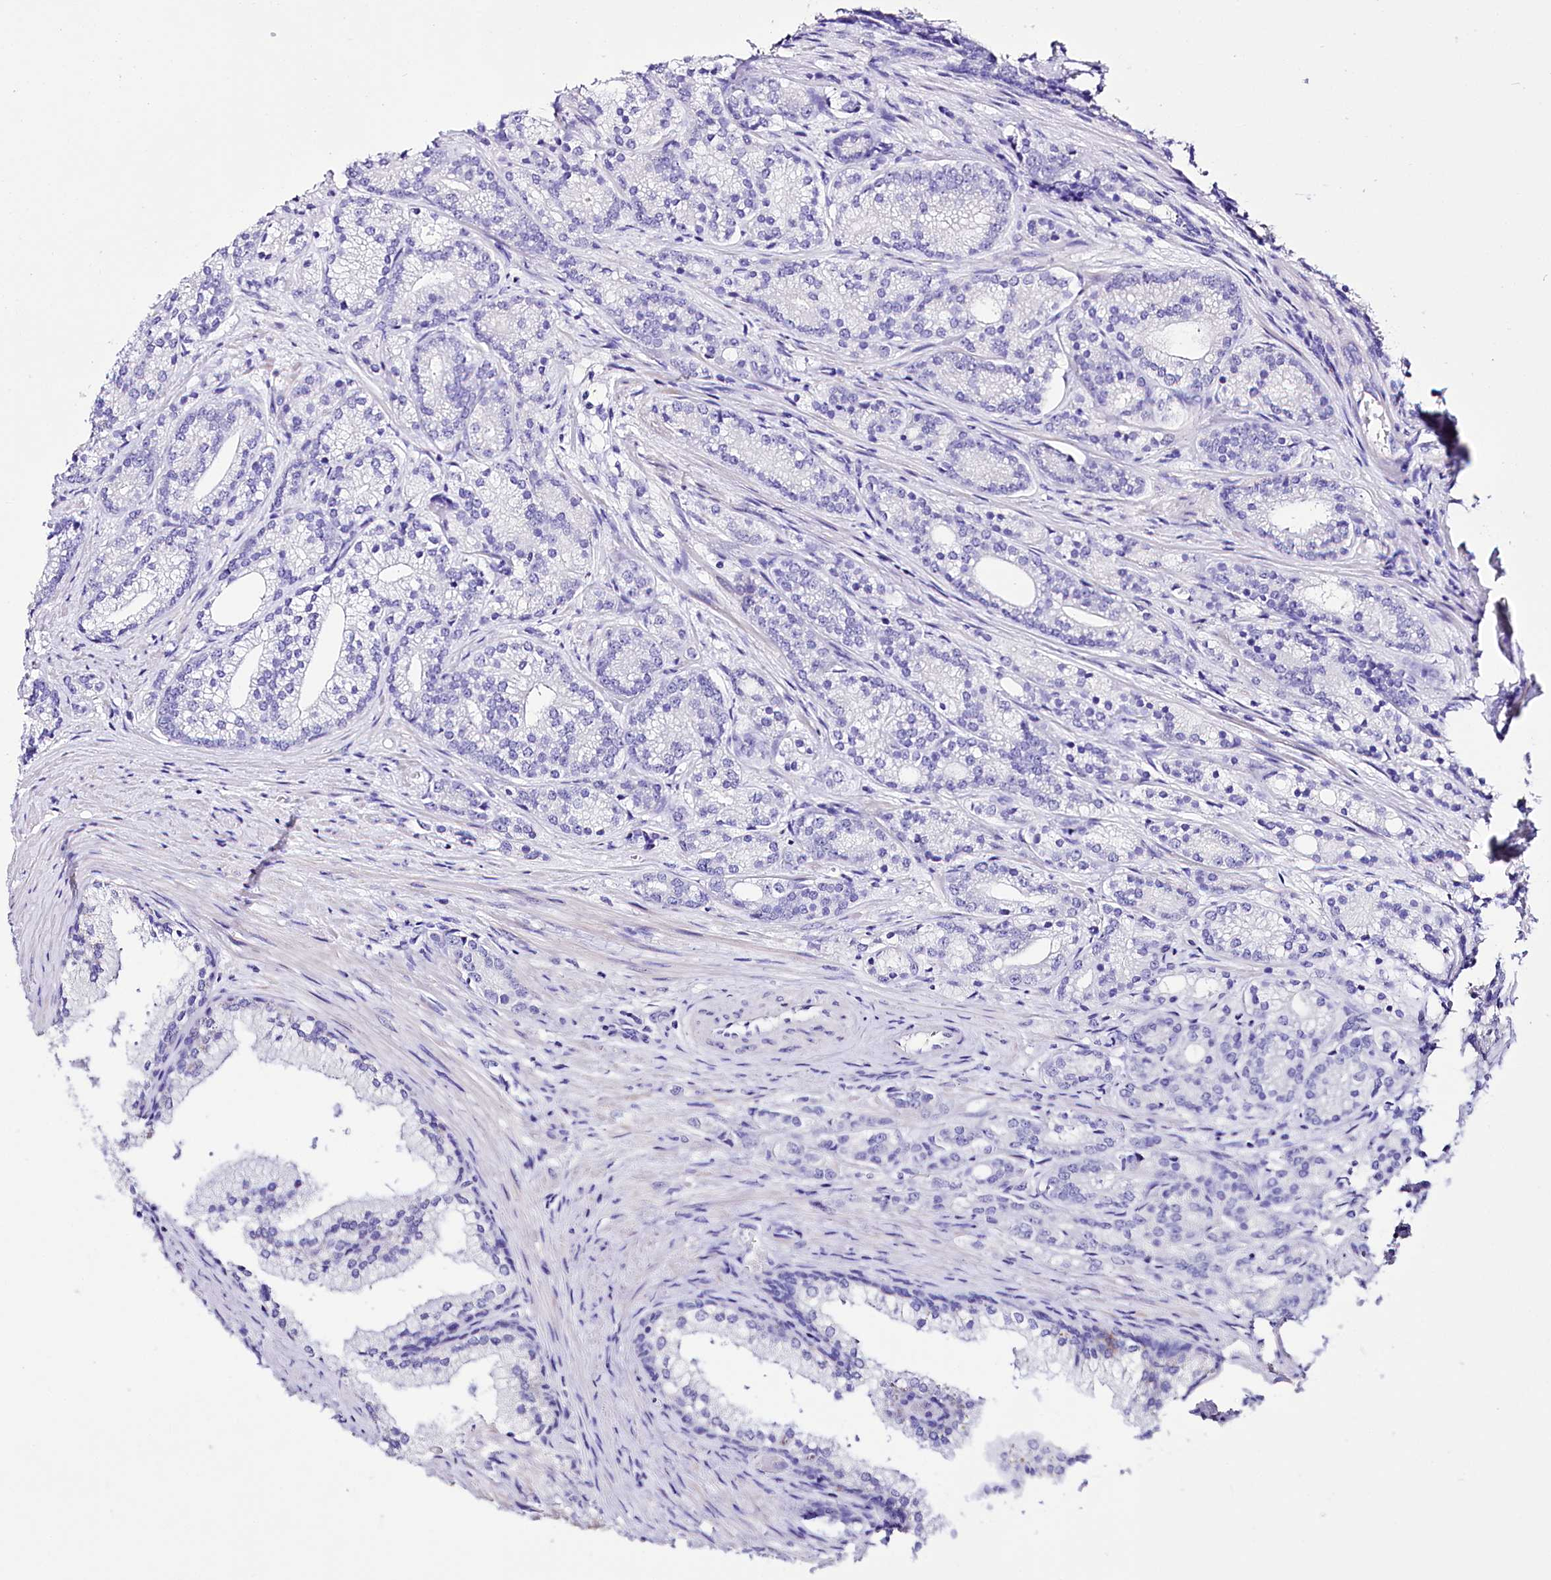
{"staining": {"intensity": "negative", "quantity": "none", "location": "none"}, "tissue": "prostate cancer", "cell_type": "Tumor cells", "image_type": "cancer", "snomed": [{"axis": "morphology", "description": "Adenocarcinoma, Low grade"}, {"axis": "topography", "description": "Prostate"}], "caption": "High magnification brightfield microscopy of prostate adenocarcinoma (low-grade) stained with DAB (3,3'-diaminobenzidine) (brown) and counterstained with hematoxylin (blue): tumor cells show no significant staining.", "gene": "A2ML1", "patient": {"sex": "male", "age": 71}}